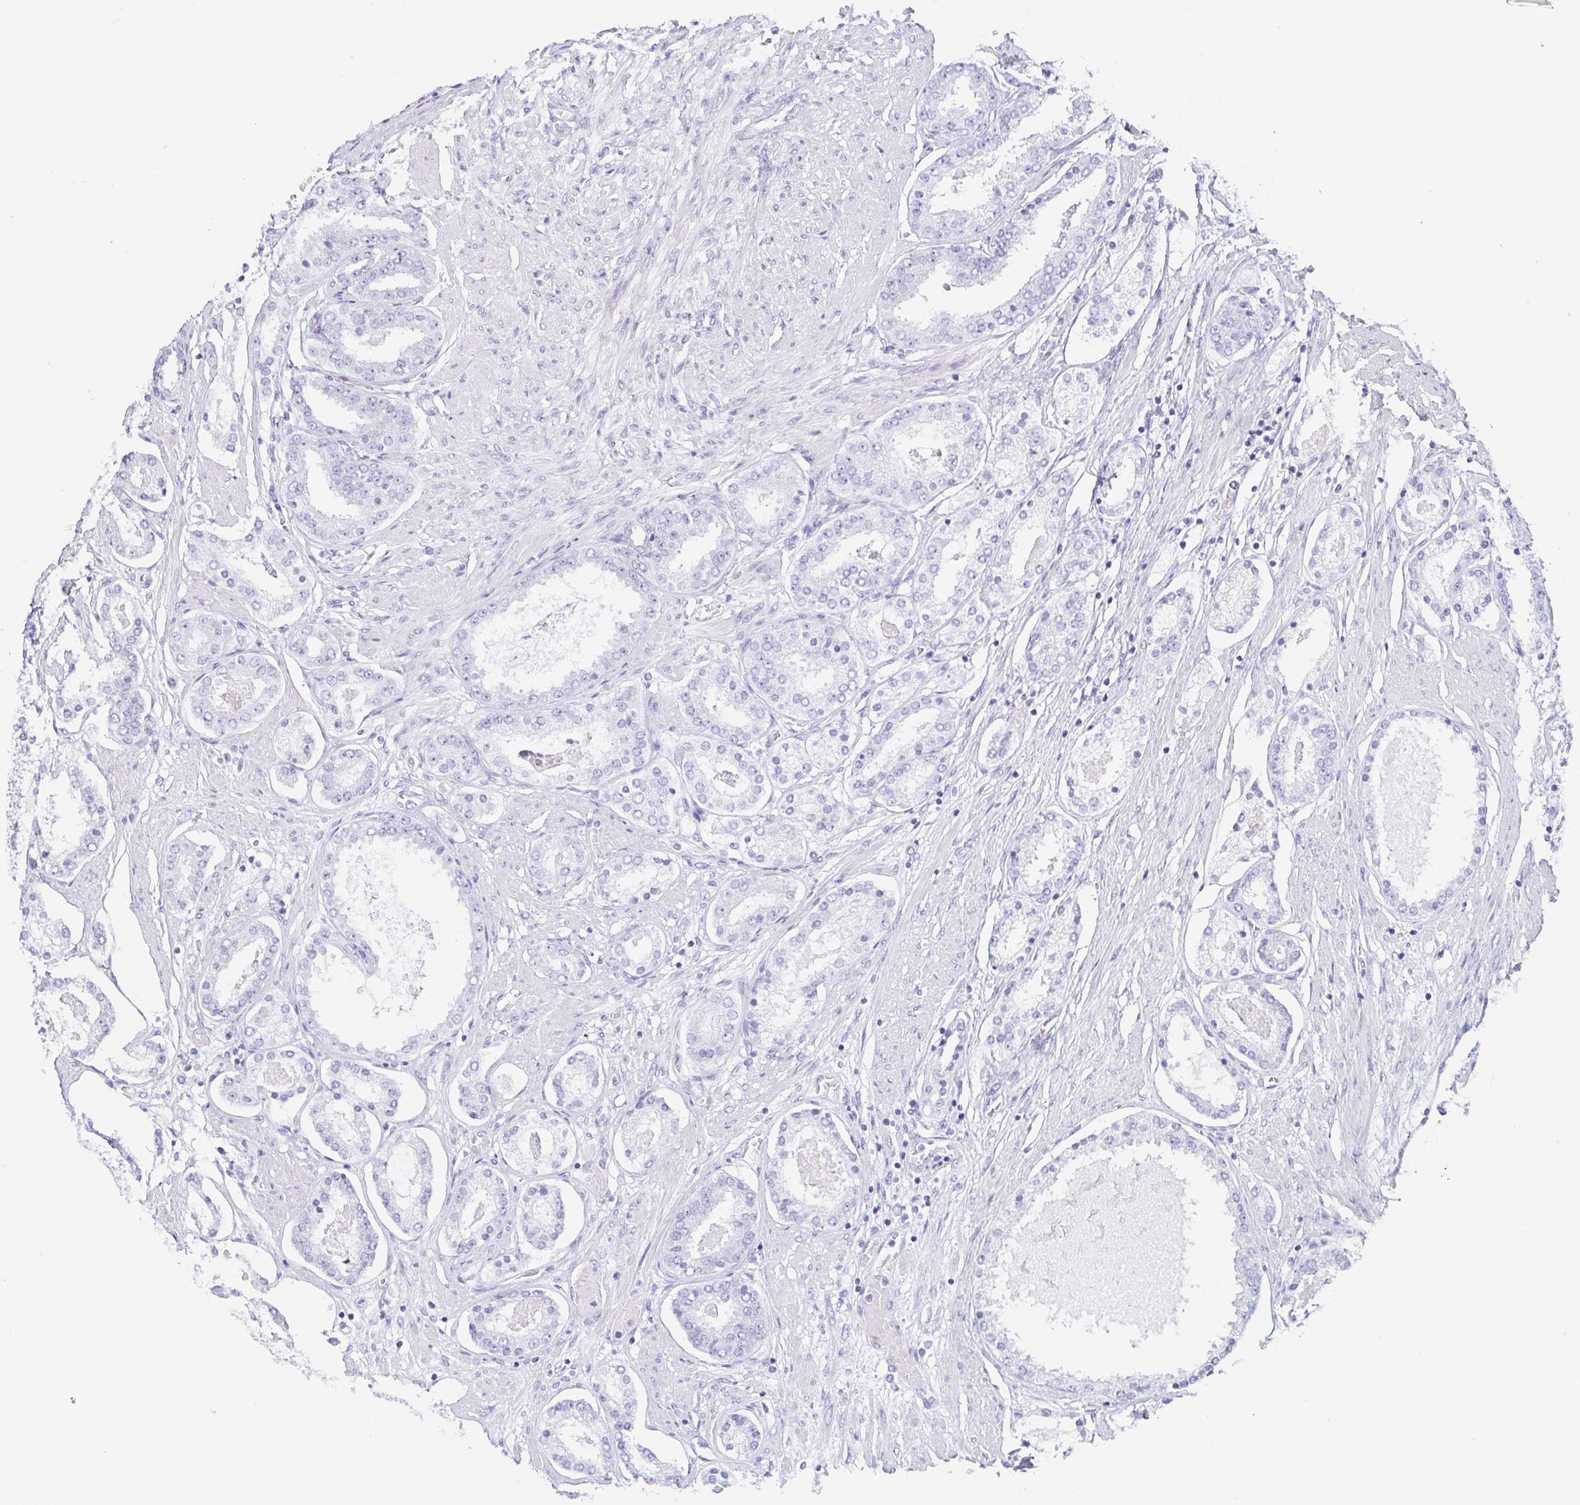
{"staining": {"intensity": "negative", "quantity": "none", "location": "none"}, "tissue": "prostate cancer", "cell_type": "Tumor cells", "image_type": "cancer", "snomed": [{"axis": "morphology", "description": "Adenocarcinoma, High grade"}, {"axis": "topography", "description": "Prostate"}], "caption": "IHC of prostate cancer demonstrates no positivity in tumor cells.", "gene": "PRR27", "patient": {"sex": "male", "age": 63}}